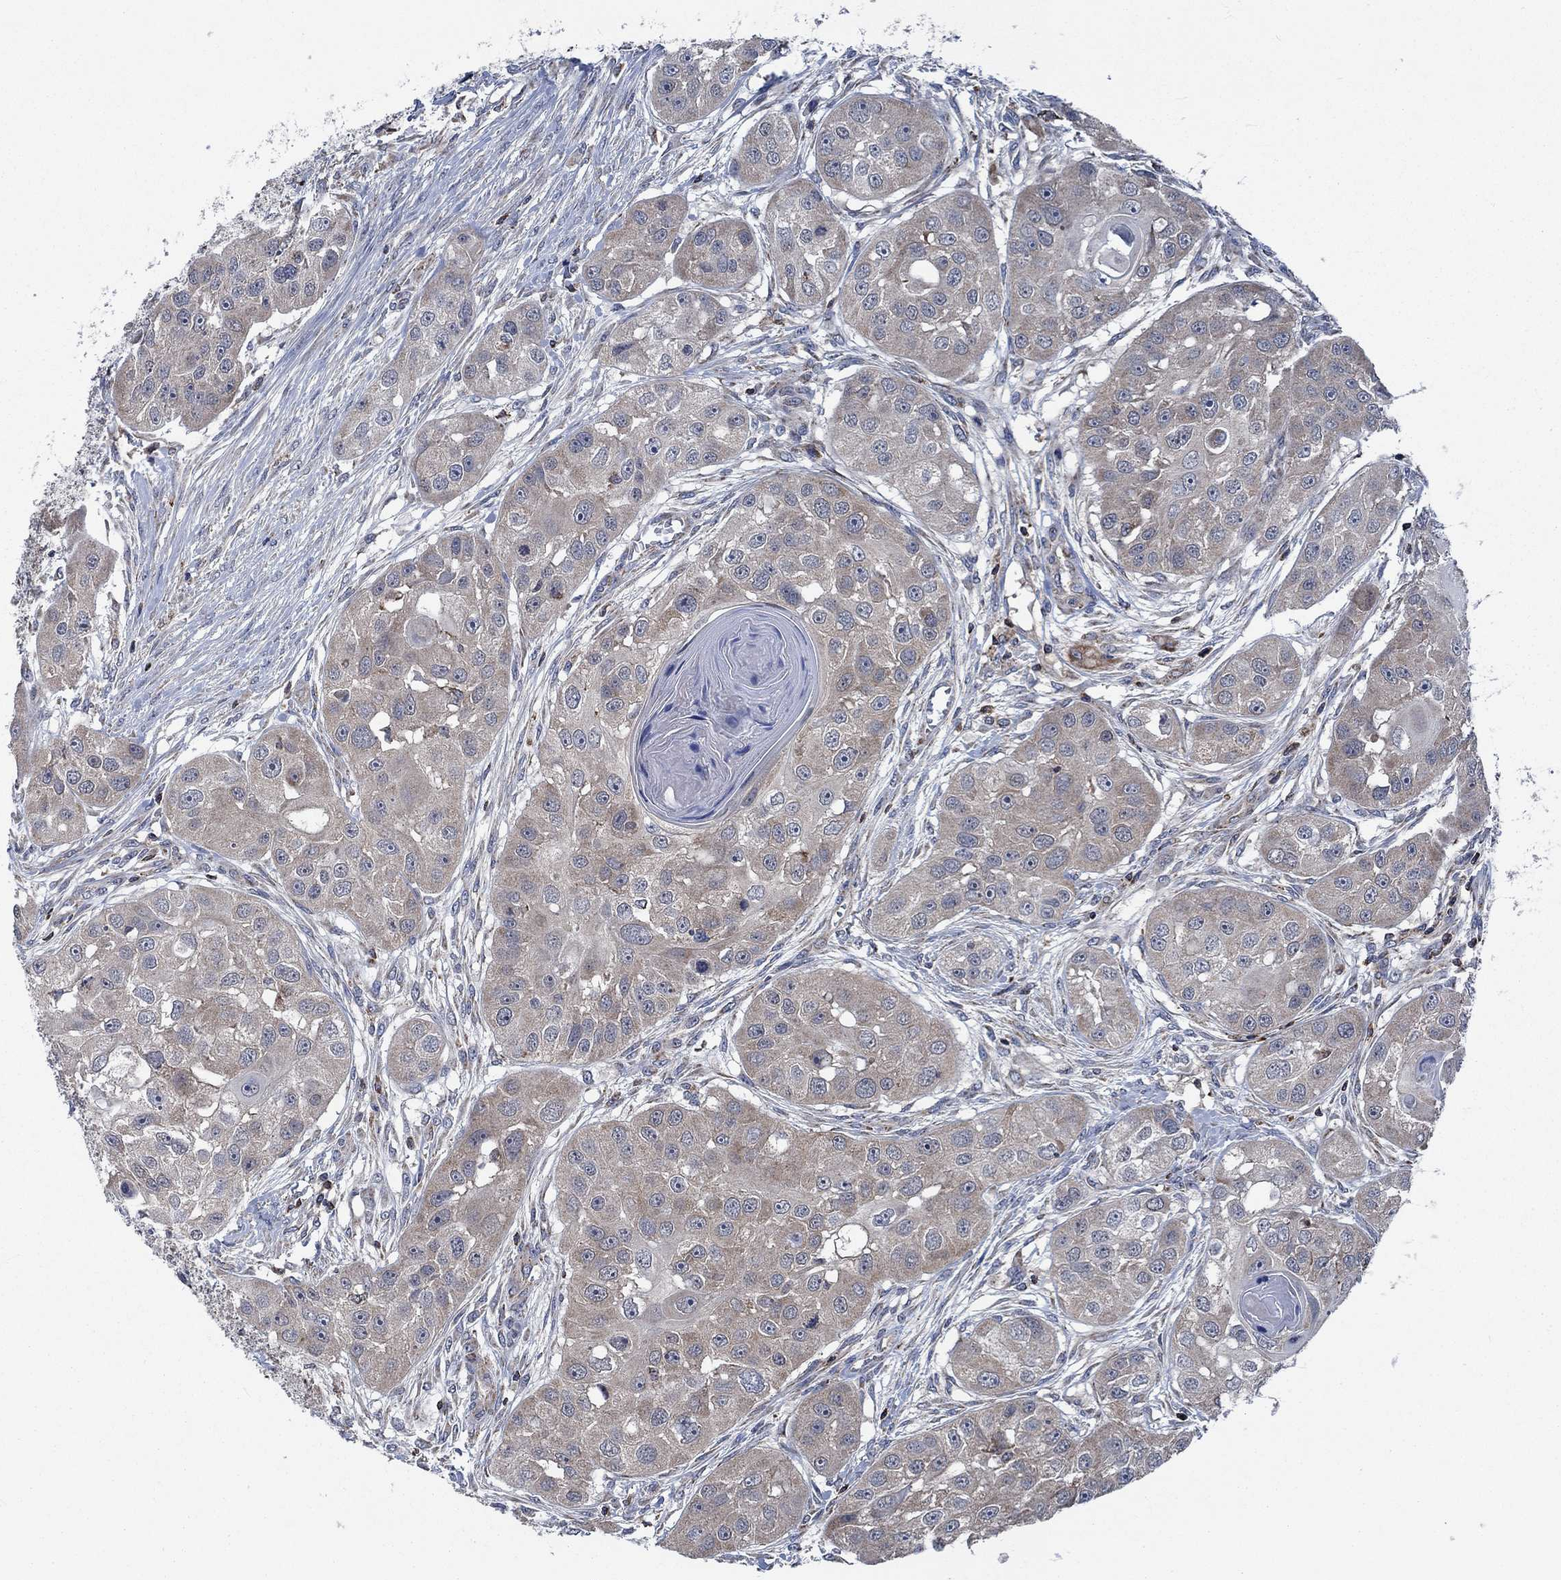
{"staining": {"intensity": "weak", "quantity": "25%-75%", "location": "cytoplasmic/membranous"}, "tissue": "head and neck cancer", "cell_type": "Tumor cells", "image_type": "cancer", "snomed": [{"axis": "morphology", "description": "Normal tissue, NOS"}, {"axis": "morphology", "description": "Squamous cell carcinoma, NOS"}, {"axis": "topography", "description": "Skeletal muscle"}, {"axis": "topography", "description": "Head-Neck"}], "caption": "Protein positivity by immunohistochemistry (IHC) exhibits weak cytoplasmic/membranous positivity in approximately 25%-75% of tumor cells in head and neck squamous cell carcinoma. (brown staining indicates protein expression, while blue staining denotes nuclei).", "gene": "STXBP6", "patient": {"sex": "male", "age": 51}}